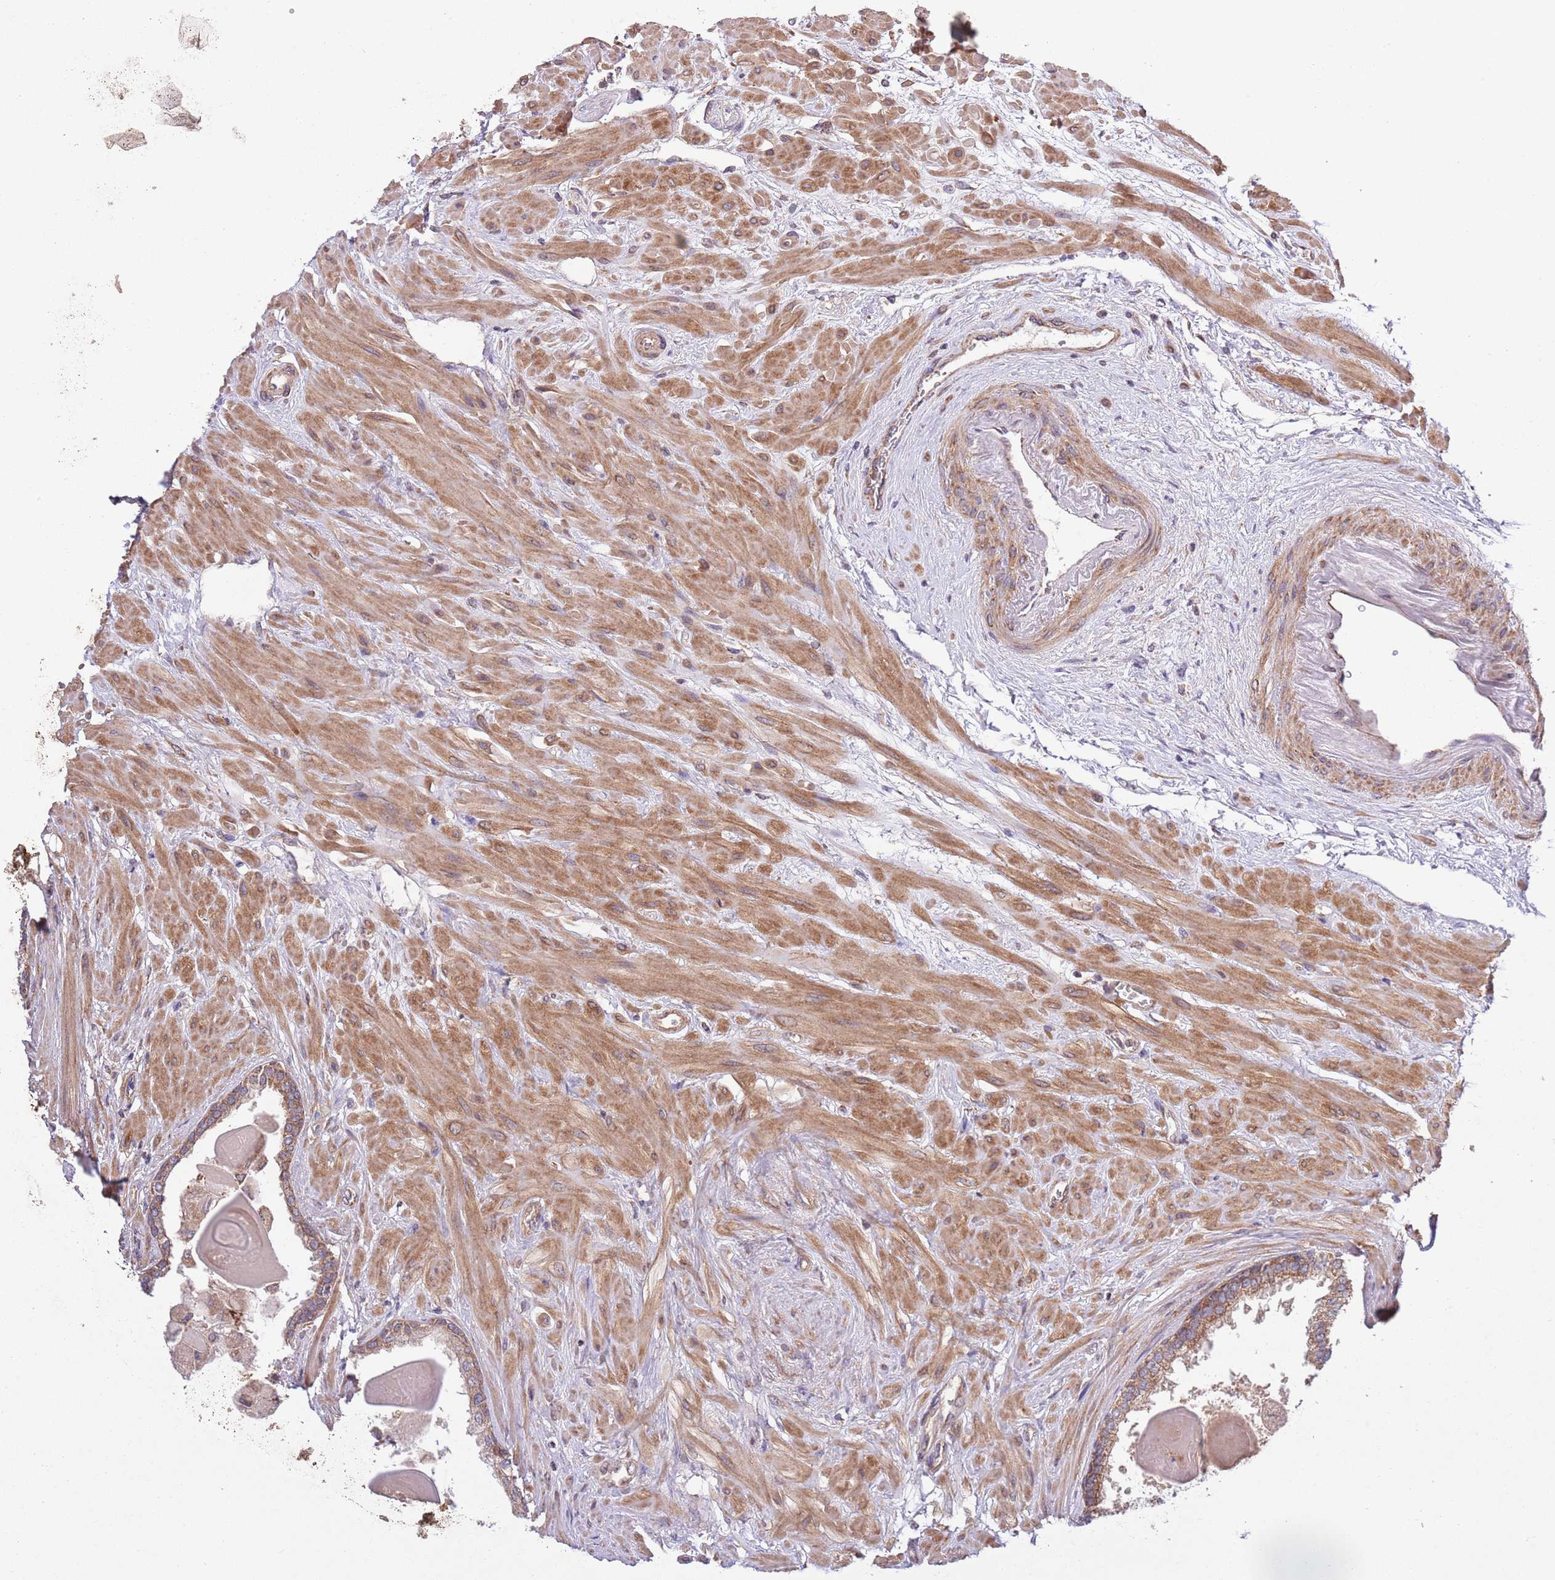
{"staining": {"intensity": "moderate", "quantity": ">75%", "location": "cytoplasmic/membranous"}, "tissue": "prostate", "cell_type": "Glandular cells", "image_type": "normal", "snomed": [{"axis": "morphology", "description": "Normal tissue, NOS"}, {"axis": "topography", "description": "Prostate"}], "caption": "A brown stain shows moderate cytoplasmic/membranous expression of a protein in glandular cells of unremarkable human prostate. The staining is performed using DAB brown chromogen to label protein expression. The nuclei are counter-stained blue using hematoxylin.", "gene": "MFNG", "patient": {"sex": "male", "age": 57}}